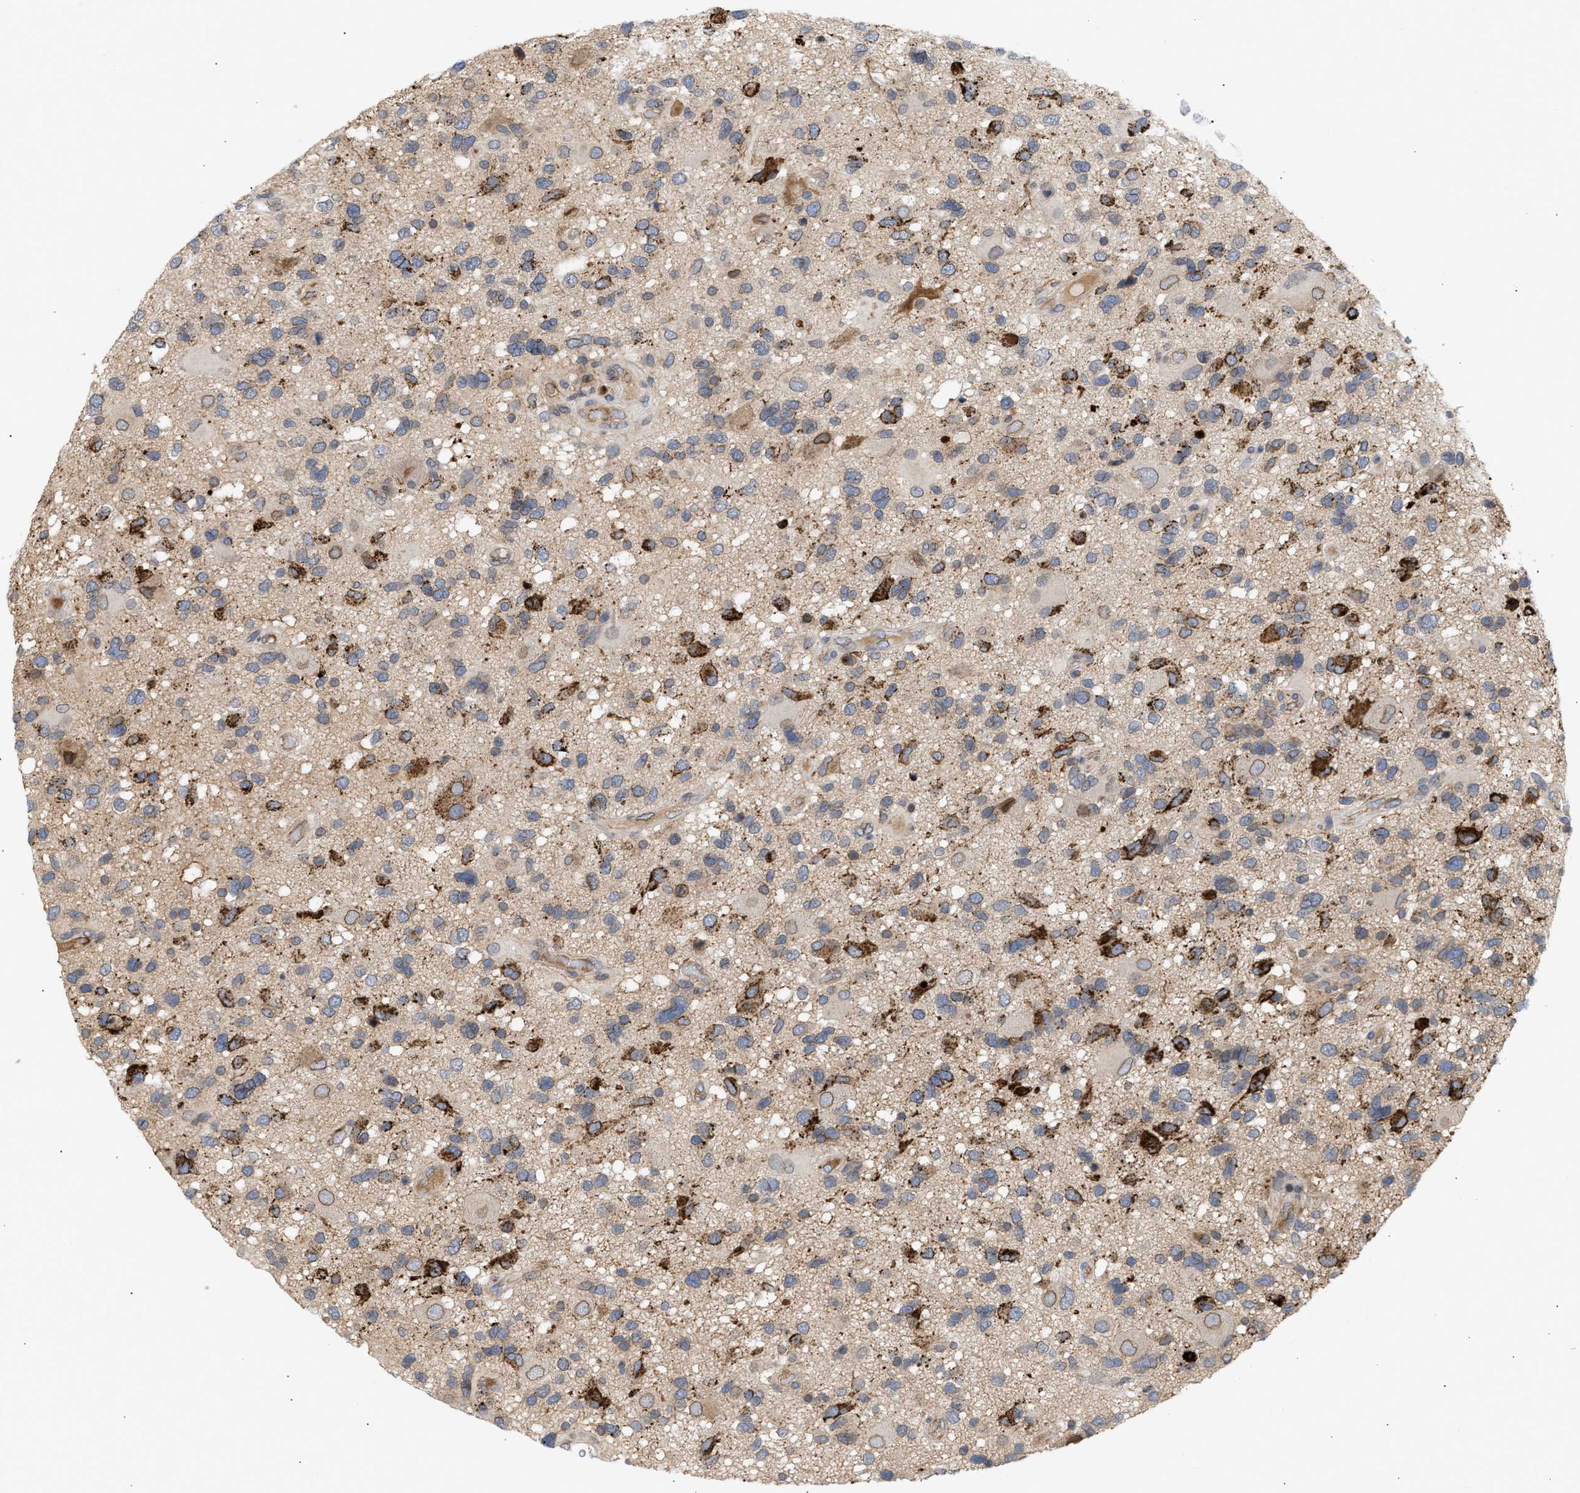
{"staining": {"intensity": "strong", "quantity": "<25%", "location": "cytoplasmic/membranous"}, "tissue": "glioma", "cell_type": "Tumor cells", "image_type": "cancer", "snomed": [{"axis": "morphology", "description": "Glioma, malignant, High grade"}, {"axis": "topography", "description": "Brain"}], "caption": "Human malignant glioma (high-grade) stained with a protein marker reveals strong staining in tumor cells.", "gene": "NUP62", "patient": {"sex": "male", "age": 33}}